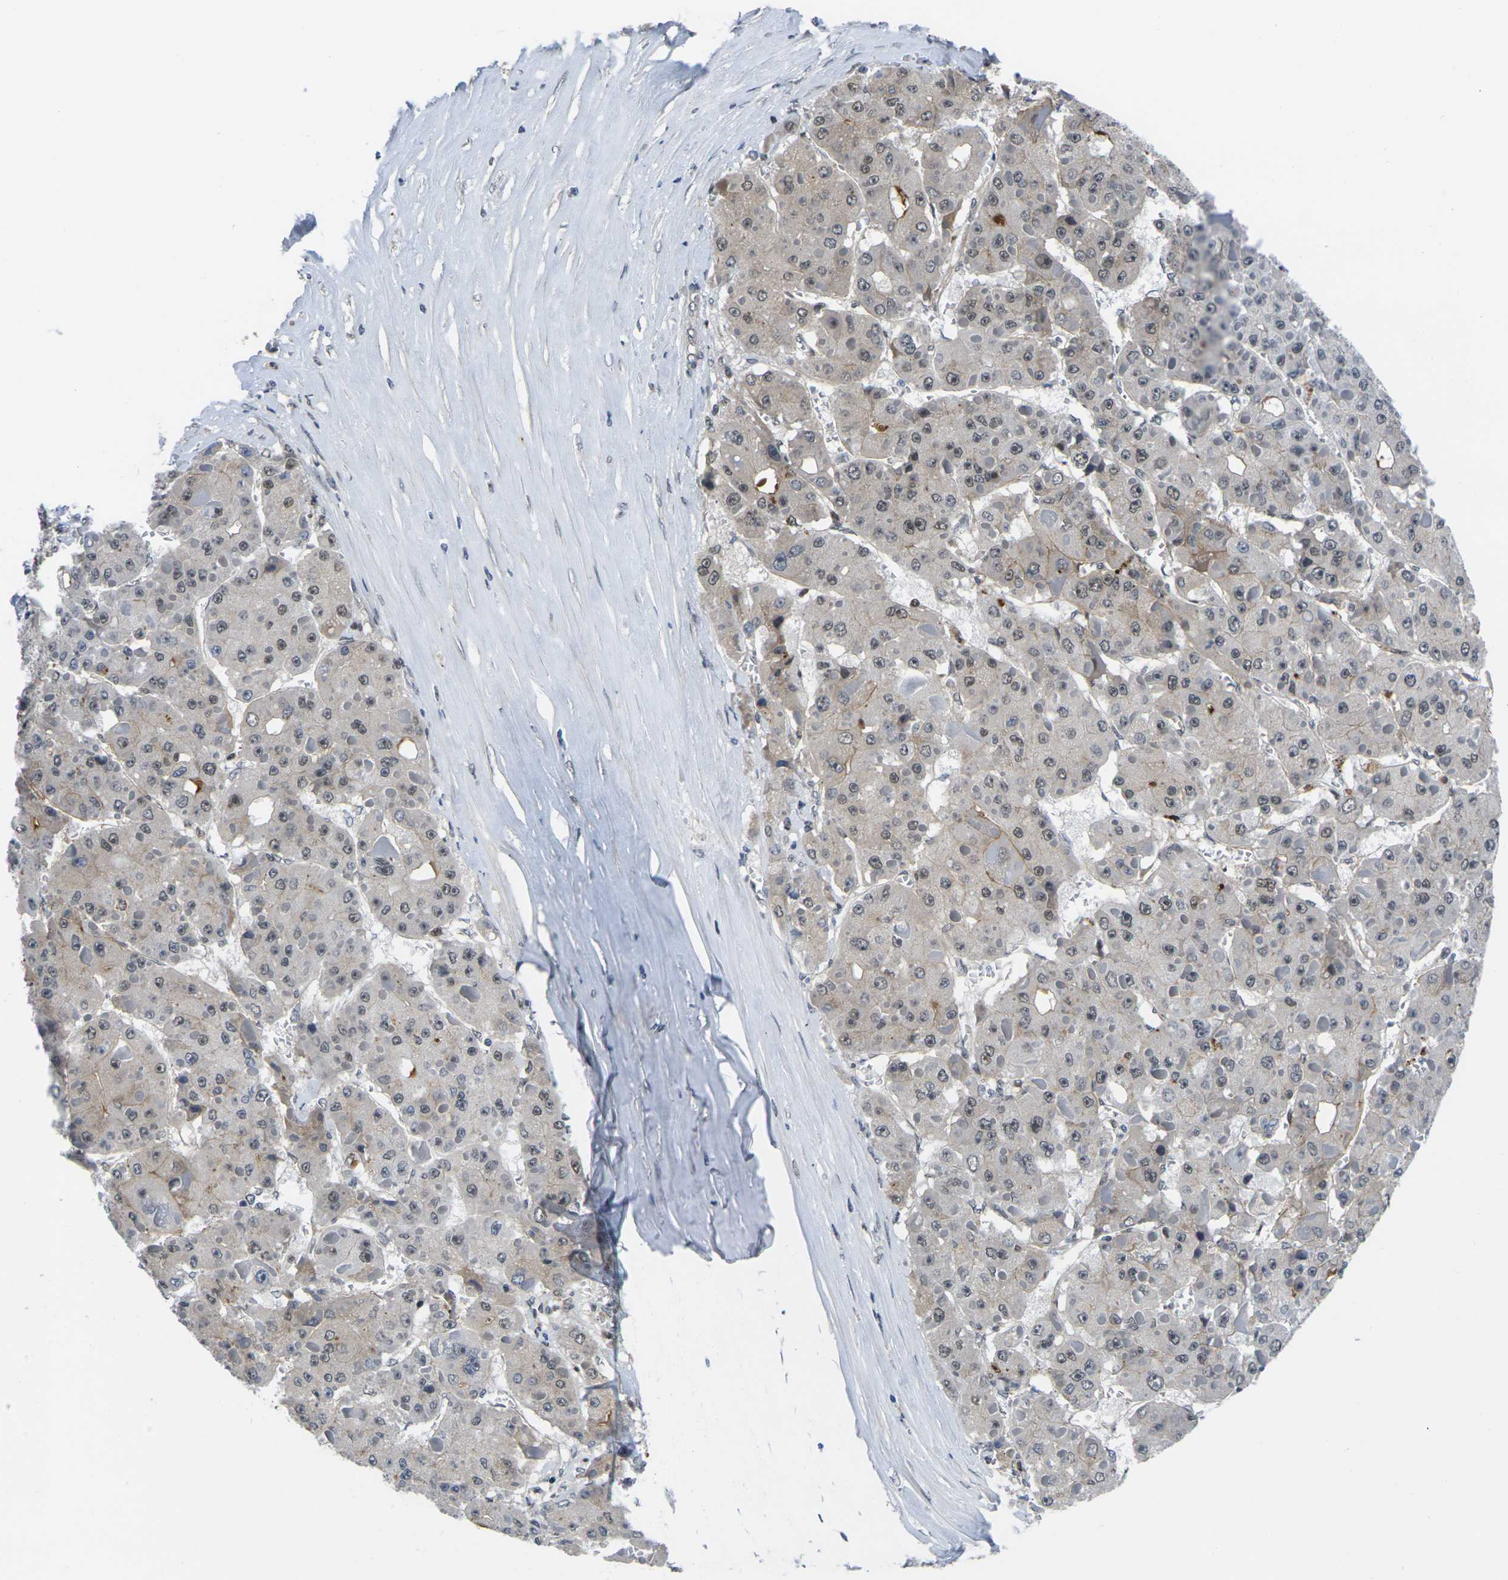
{"staining": {"intensity": "weak", "quantity": "<25%", "location": "cytoplasmic/membranous,nuclear"}, "tissue": "liver cancer", "cell_type": "Tumor cells", "image_type": "cancer", "snomed": [{"axis": "morphology", "description": "Carcinoma, Hepatocellular, NOS"}, {"axis": "topography", "description": "Liver"}], "caption": "Tumor cells show no significant protein expression in liver hepatocellular carcinoma.", "gene": "RBM7", "patient": {"sex": "female", "age": 73}}